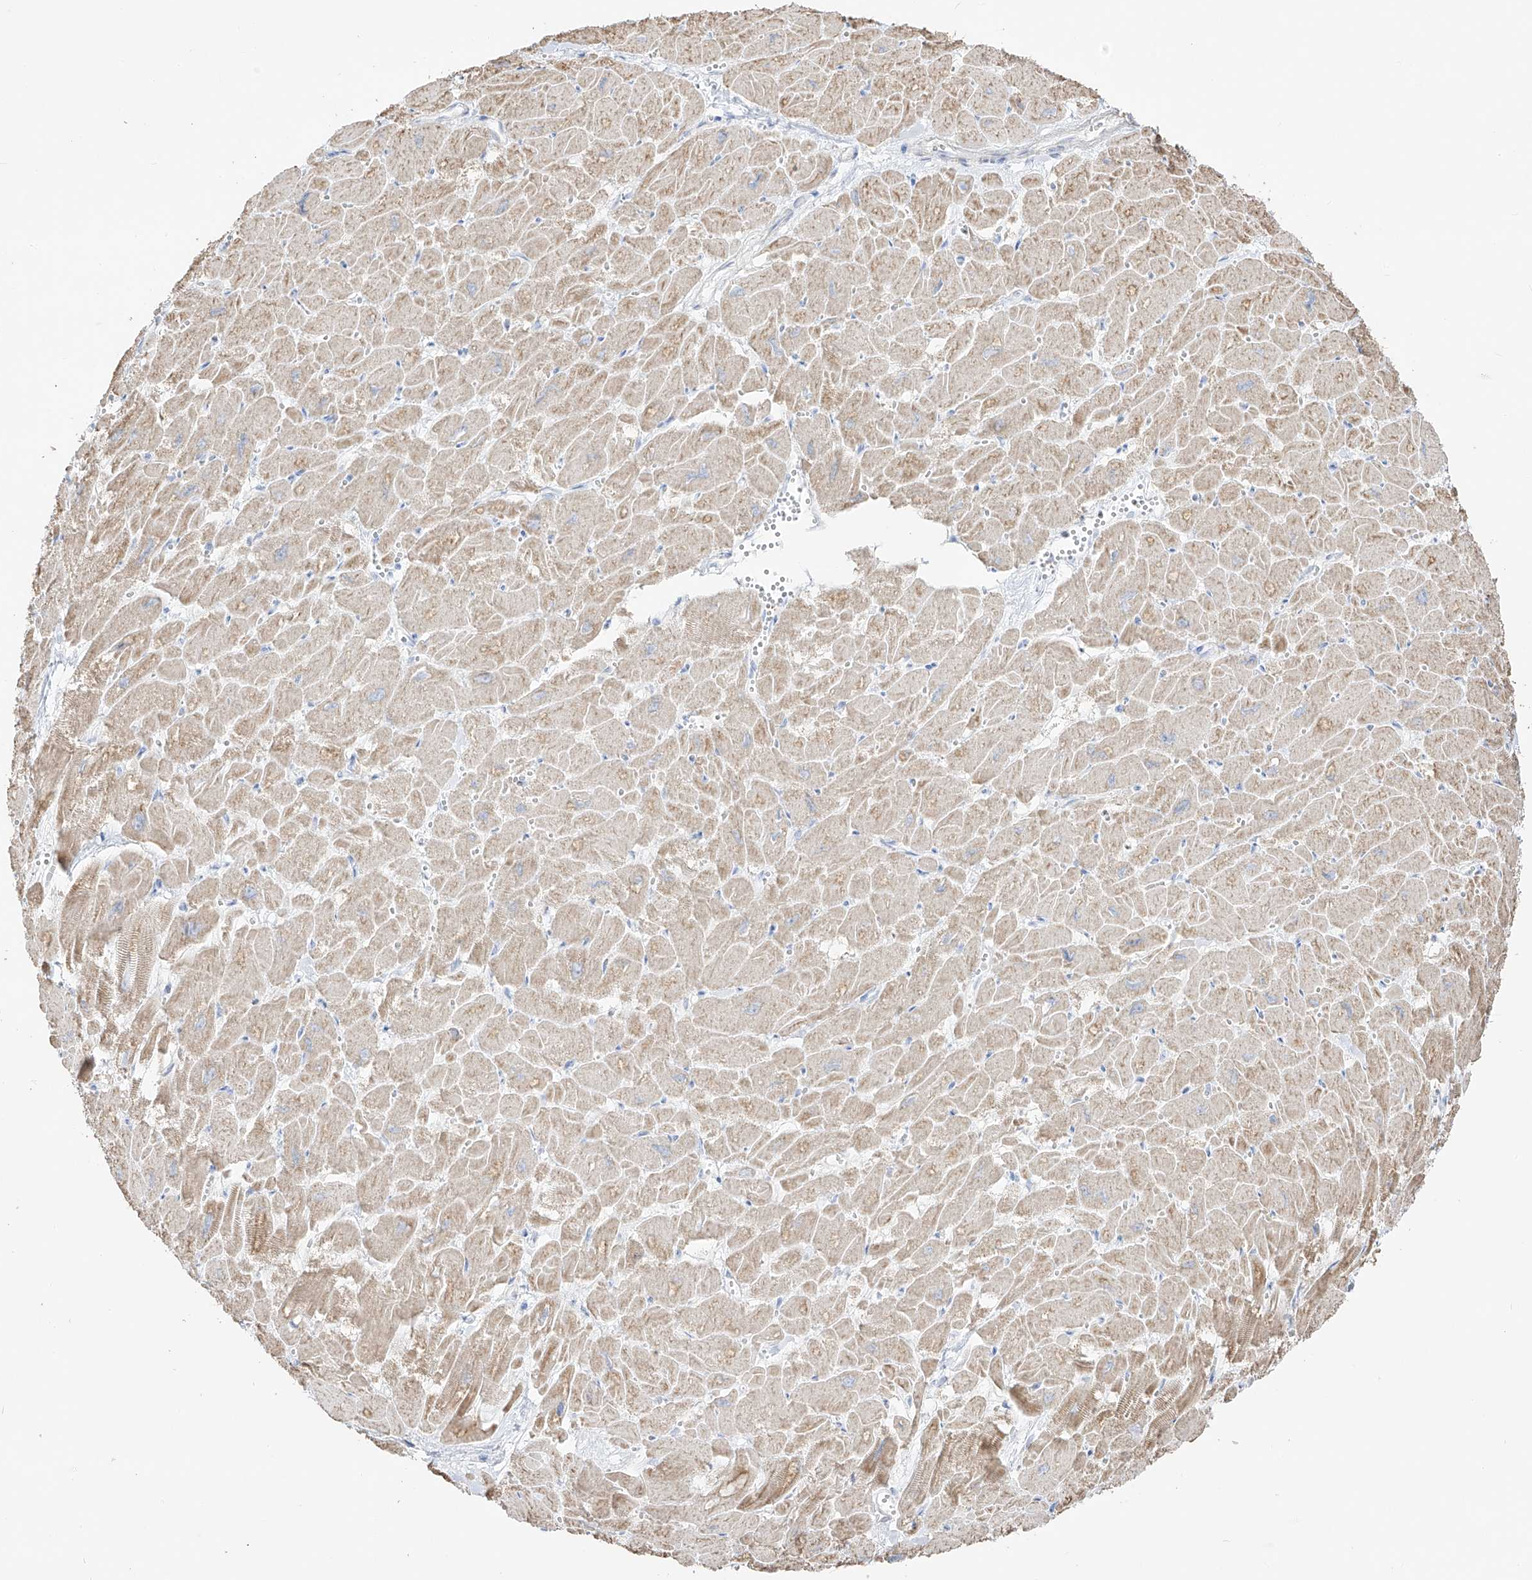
{"staining": {"intensity": "moderate", "quantity": ">75%", "location": "cytoplasmic/membranous"}, "tissue": "heart muscle", "cell_type": "Cardiomyocytes", "image_type": "normal", "snomed": [{"axis": "morphology", "description": "Normal tissue, NOS"}, {"axis": "topography", "description": "Heart"}], "caption": "This histopathology image demonstrates immunohistochemistry (IHC) staining of unremarkable heart muscle, with medium moderate cytoplasmic/membranous expression in approximately >75% of cardiomyocytes.", "gene": "RCHY1", "patient": {"sex": "male", "age": 54}}